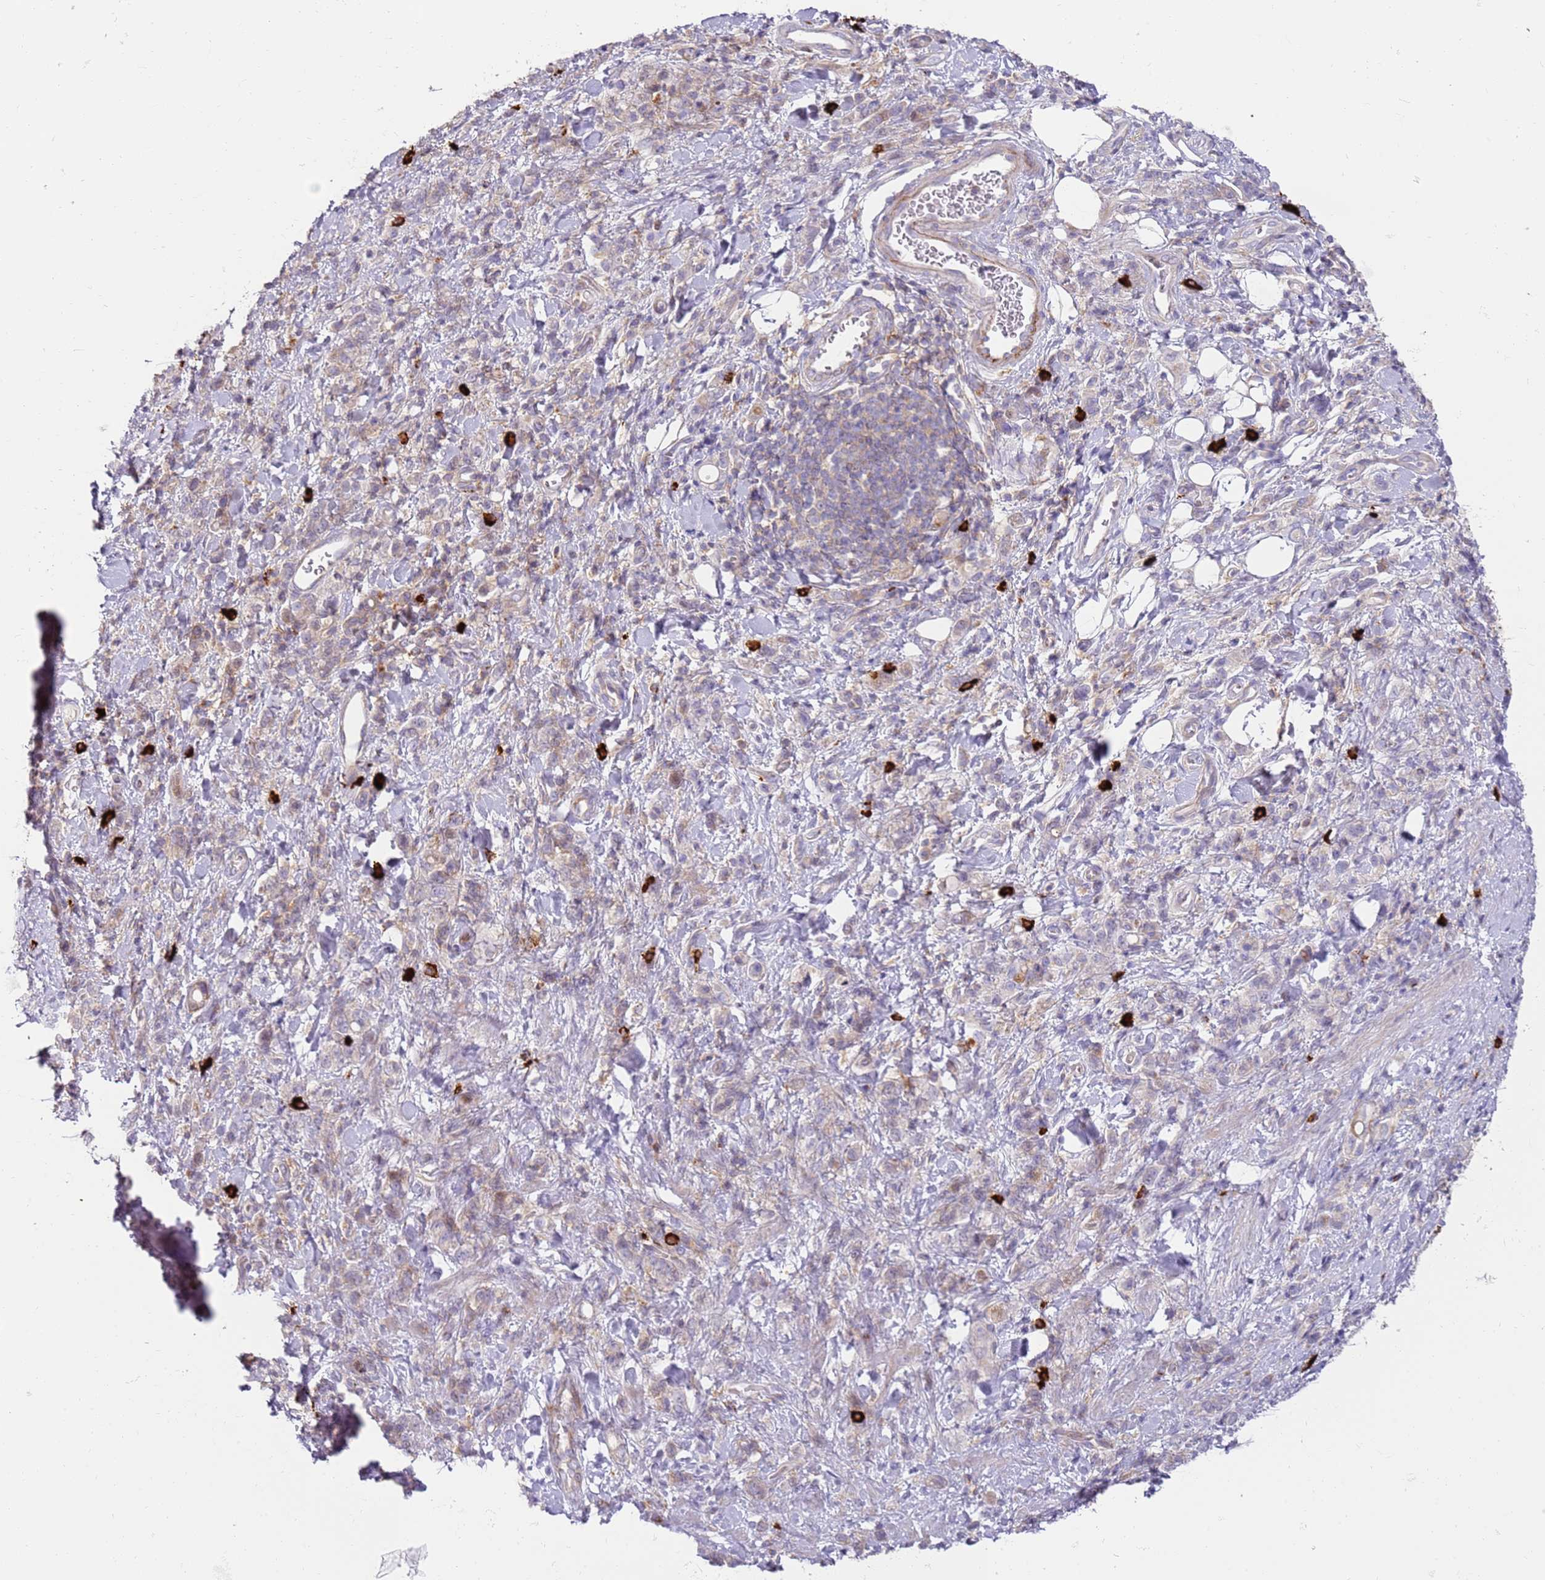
{"staining": {"intensity": "weak", "quantity": "25%-75%", "location": "cytoplasmic/membranous"}, "tissue": "stomach cancer", "cell_type": "Tumor cells", "image_type": "cancer", "snomed": [{"axis": "morphology", "description": "Adenocarcinoma, NOS"}, {"axis": "topography", "description": "Stomach"}], "caption": "Human stomach cancer (adenocarcinoma) stained with a protein marker displays weak staining in tumor cells.", "gene": "FPR1", "patient": {"sex": "male", "age": 77}}